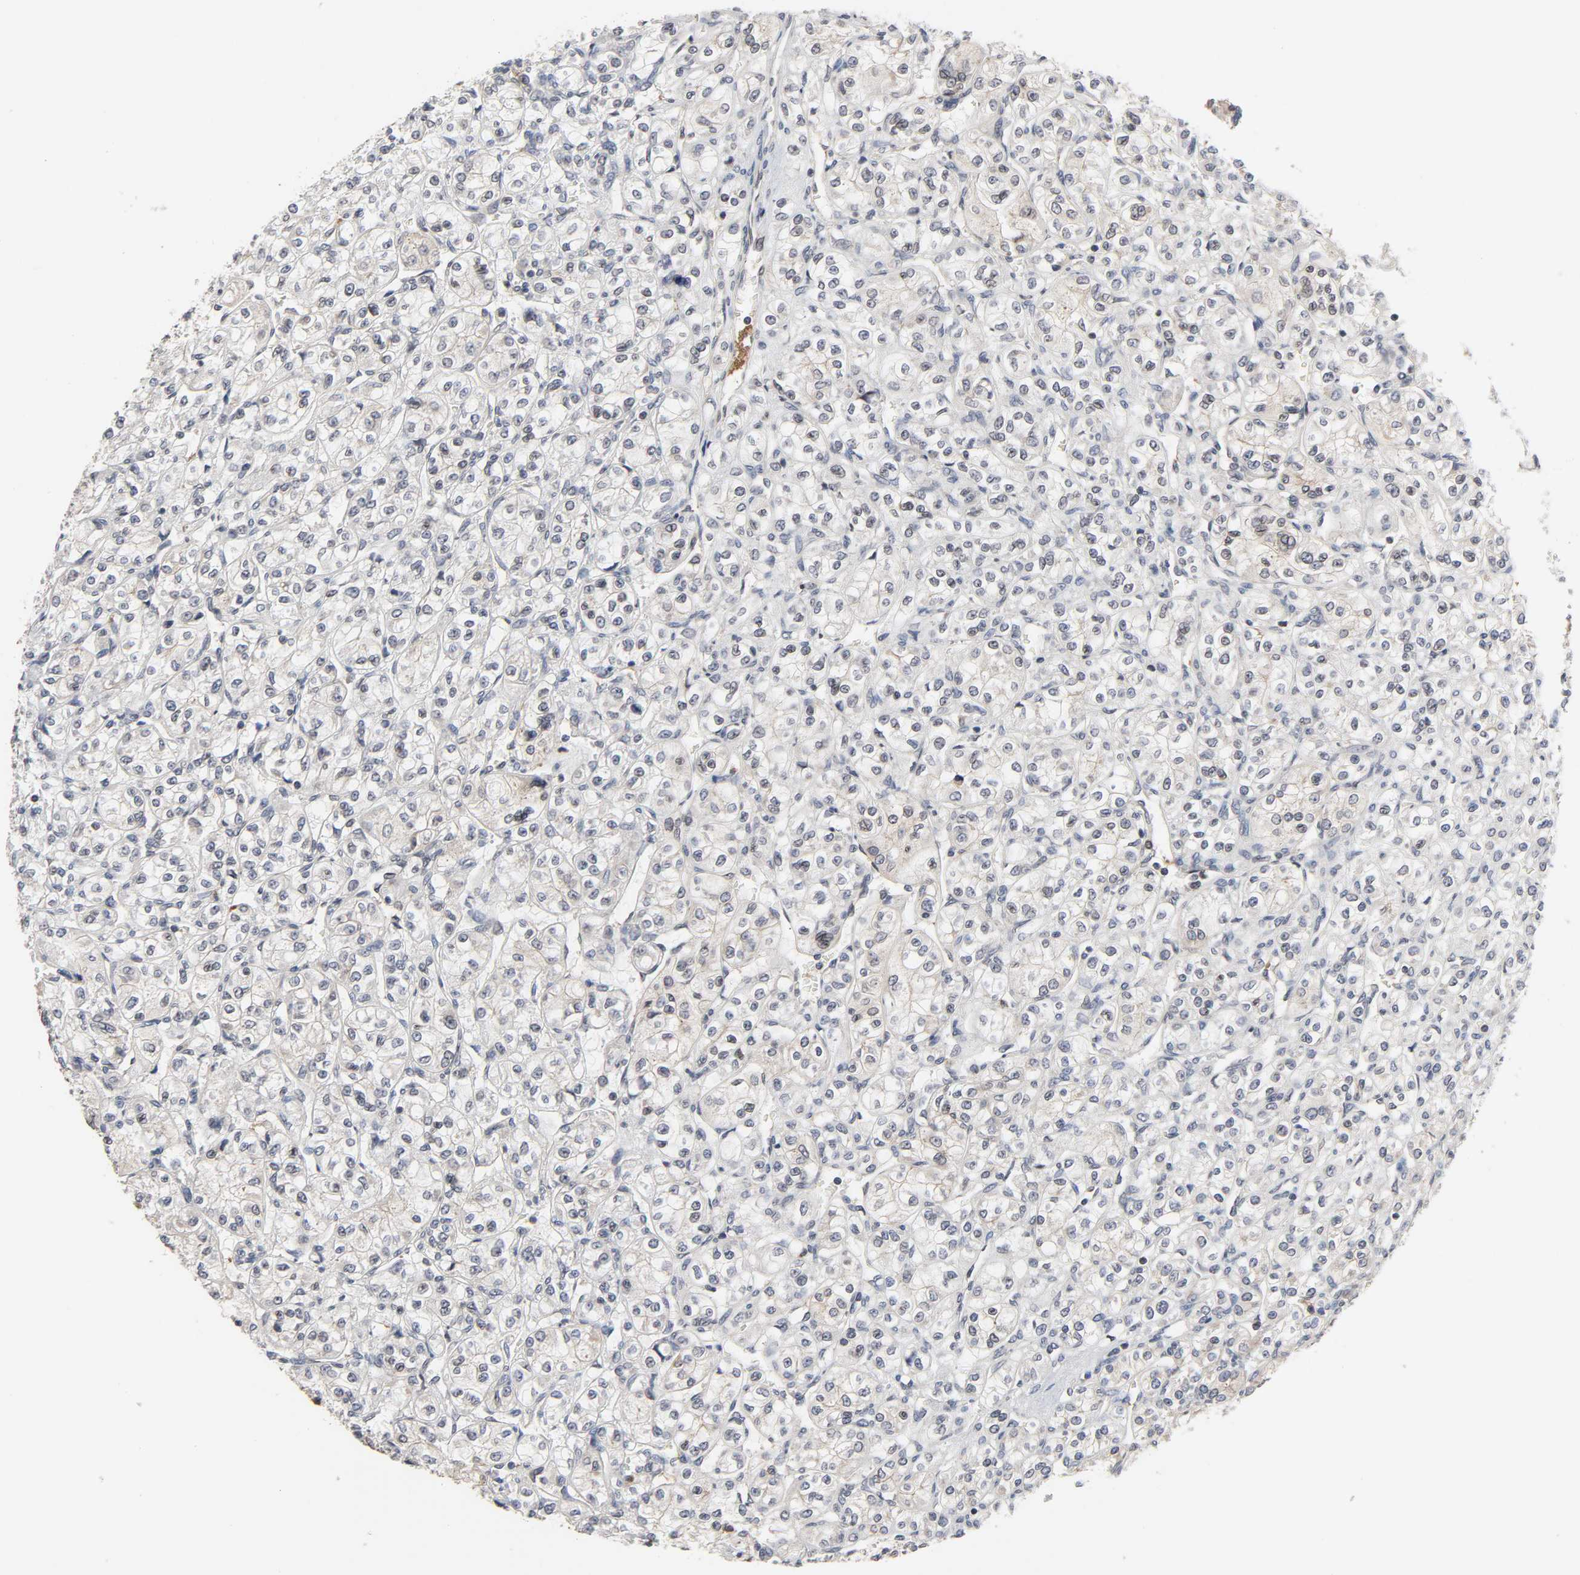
{"staining": {"intensity": "weak", "quantity": "<25%", "location": "cytoplasmic/membranous"}, "tissue": "renal cancer", "cell_type": "Tumor cells", "image_type": "cancer", "snomed": [{"axis": "morphology", "description": "Adenocarcinoma, NOS"}, {"axis": "topography", "description": "Kidney"}], "caption": "Immunohistochemical staining of human renal cancer (adenocarcinoma) shows no significant staining in tumor cells.", "gene": "CCDC175", "patient": {"sex": "male", "age": 77}}